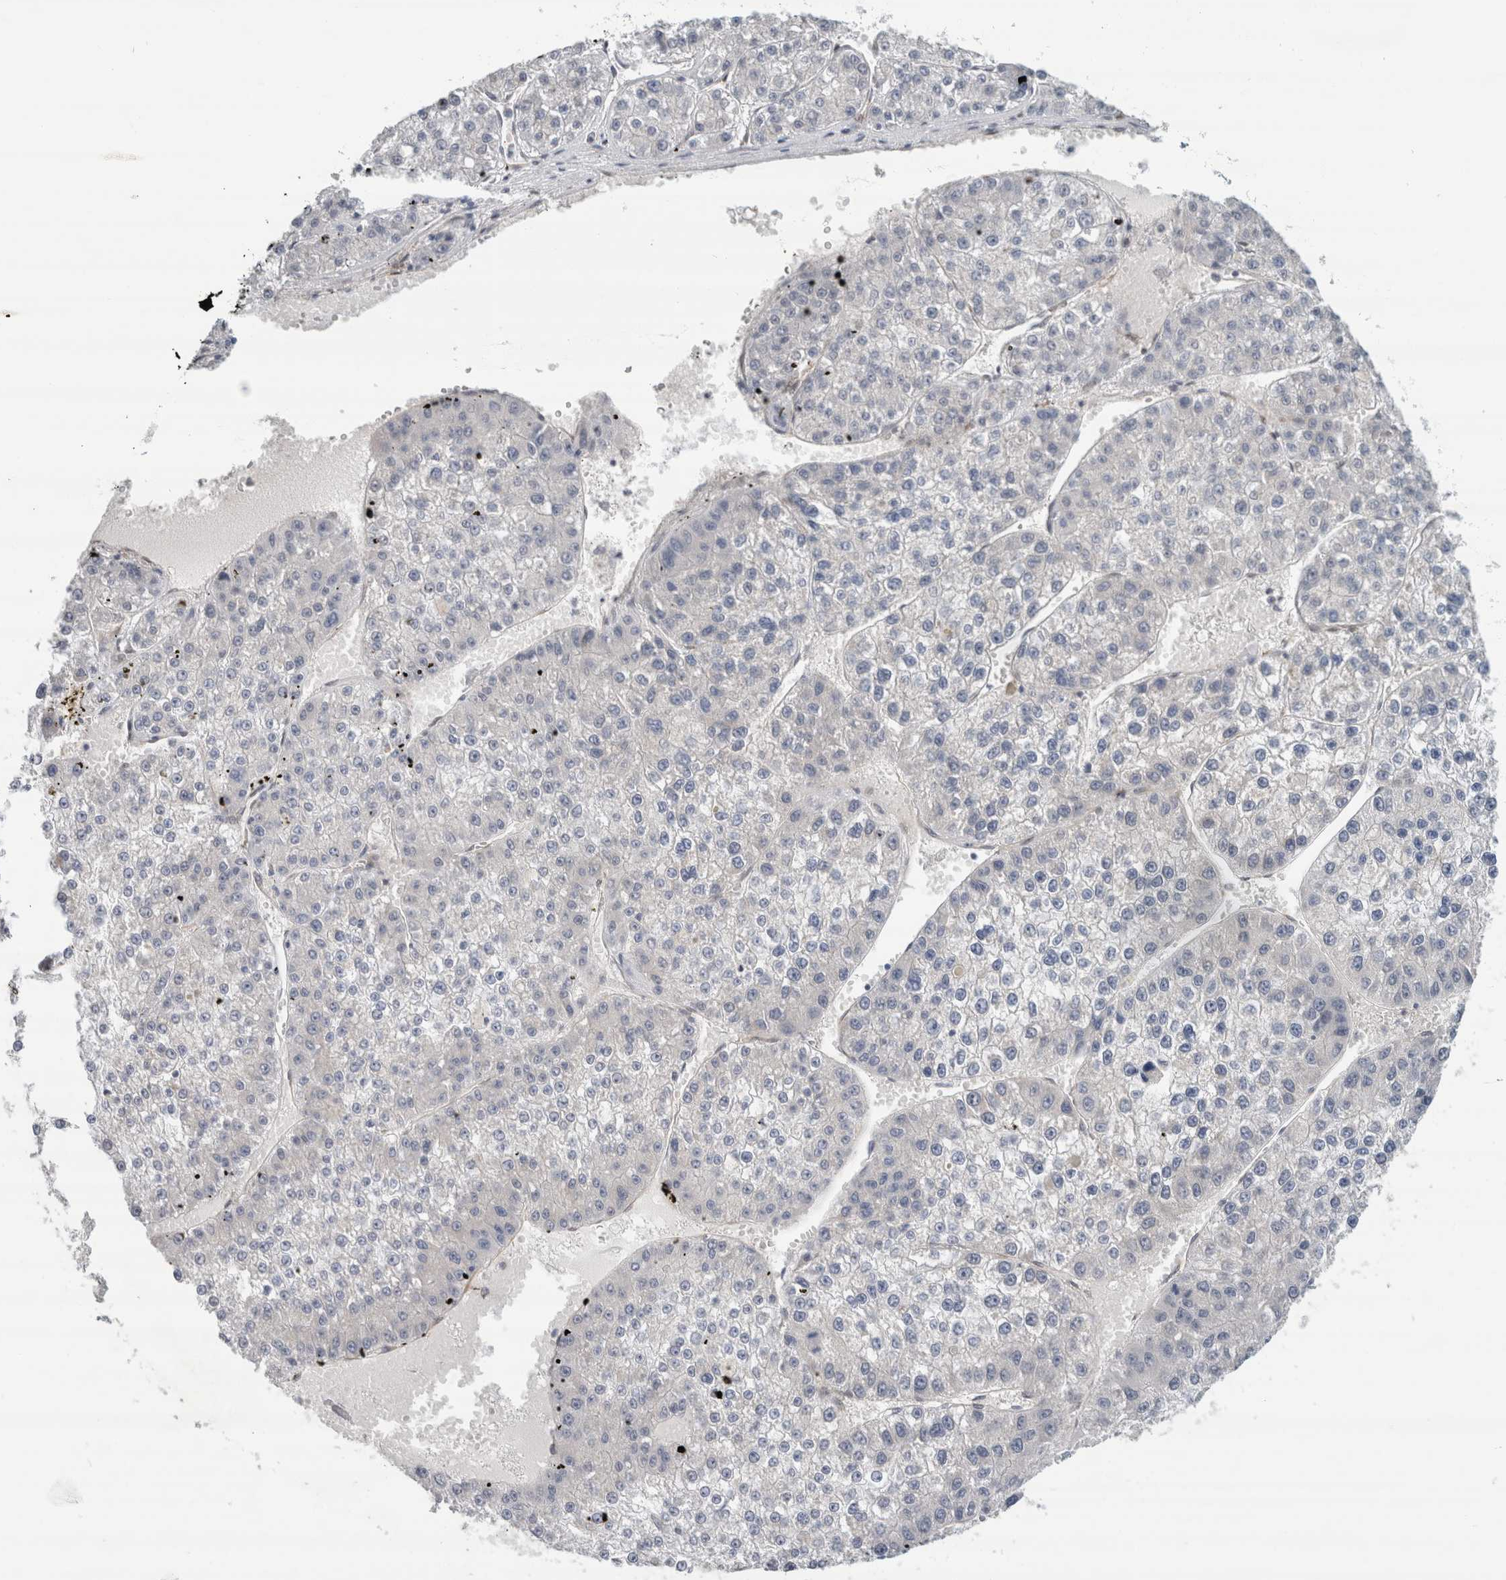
{"staining": {"intensity": "negative", "quantity": "none", "location": "none"}, "tissue": "liver cancer", "cell_type": "Tumor cells", "image_type": "cancer", "snomed": [{"axis": "morphology", "description": "Carcinoma, Hepatocellular, NOS"}, {"axis": "topography", "description": "Liver"}], "caption": "Liver hepatocellular carcinoma was stained to show a protein in brown. There is no significant expression in tumor cells.", "gene": "EIF4G3", "patient": {"sex": "female", "age": 73}}